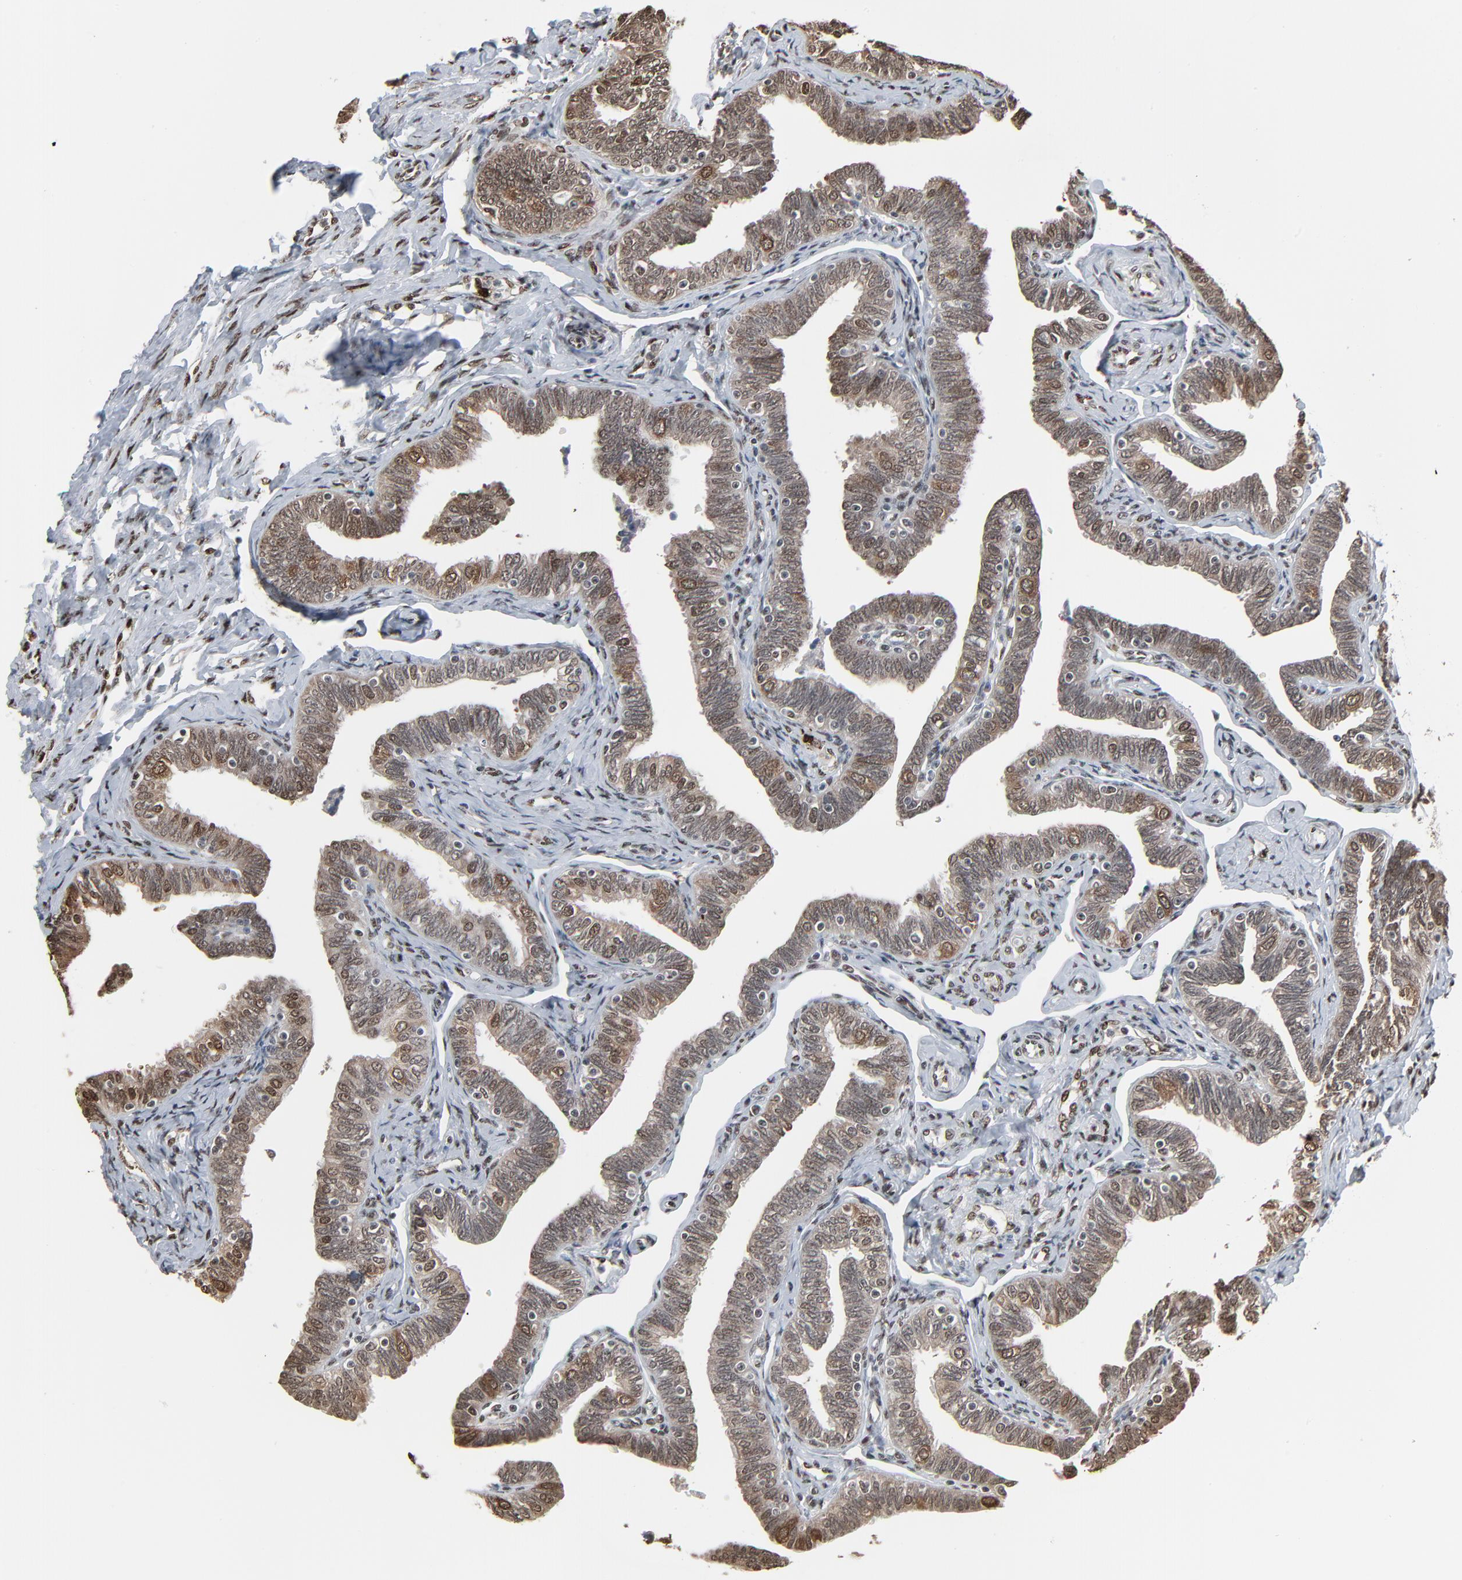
{"staining": {"intensity": "moderate", "quantity": "25%-75%", "location": "cytoplasmic/membranous,nuclear"}, "tissue": "fallopian tube", "cell_type": "Glandular cells", "image_type": "normal", "snomed": [{"axis": "morphology", "description": "Normal tissue, NOS"}, {"axis": "topography", "description": "Fallopian tube"}, {"axis": "topography", "description": "Ovary"}], "caption": "The immunohistochemical stain highlights moderate cytoplasmic/membranous,nuclear positivity in glandular cells of normal fallopian tube.", "gene": "MEIS2", "patient": {"sex": "female", "age": 69}}